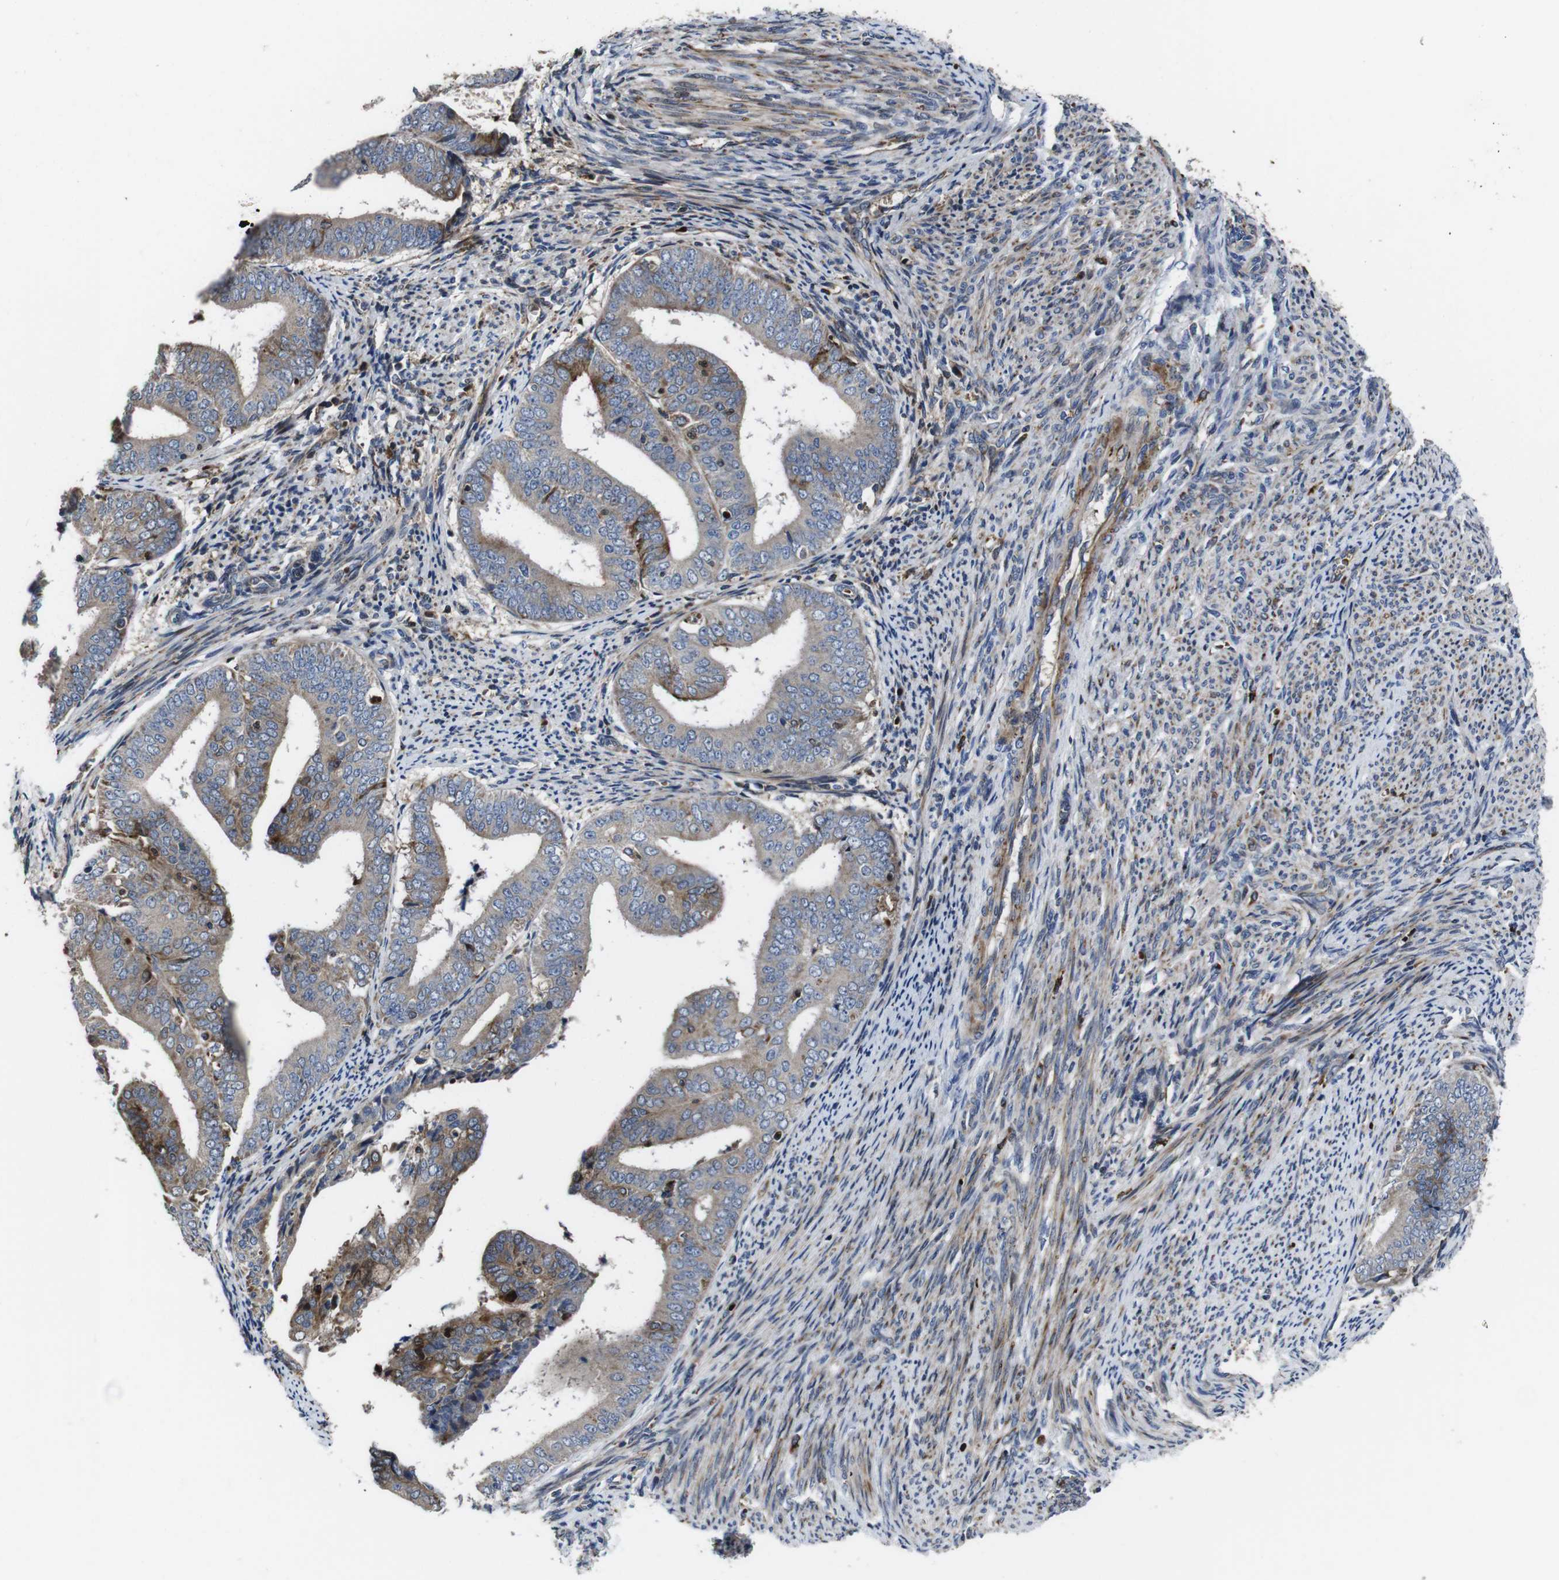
{"staining": {"intensity": "moderate", "quantity": ">75%", "location": "cytoplasmic/membranous"}, "tissue": "endometrial cancer", "cell_type": "Tumor cells", "image_type": "cancer", "snomed": [{"axis": "morphology", "description": "Adenocarcinoma, NOS"}, {"axis": "topography", "description": "Endometrium"}], "caption": "Human endometrial cancer (adenocarcinoma) stained with a brown dye reveals moderate cytoplasmic/membranous positive positivity in approximately >75% of tumor cells.", "gene": "SMYD3", "patient": {"sex": "female", "age": 63}}